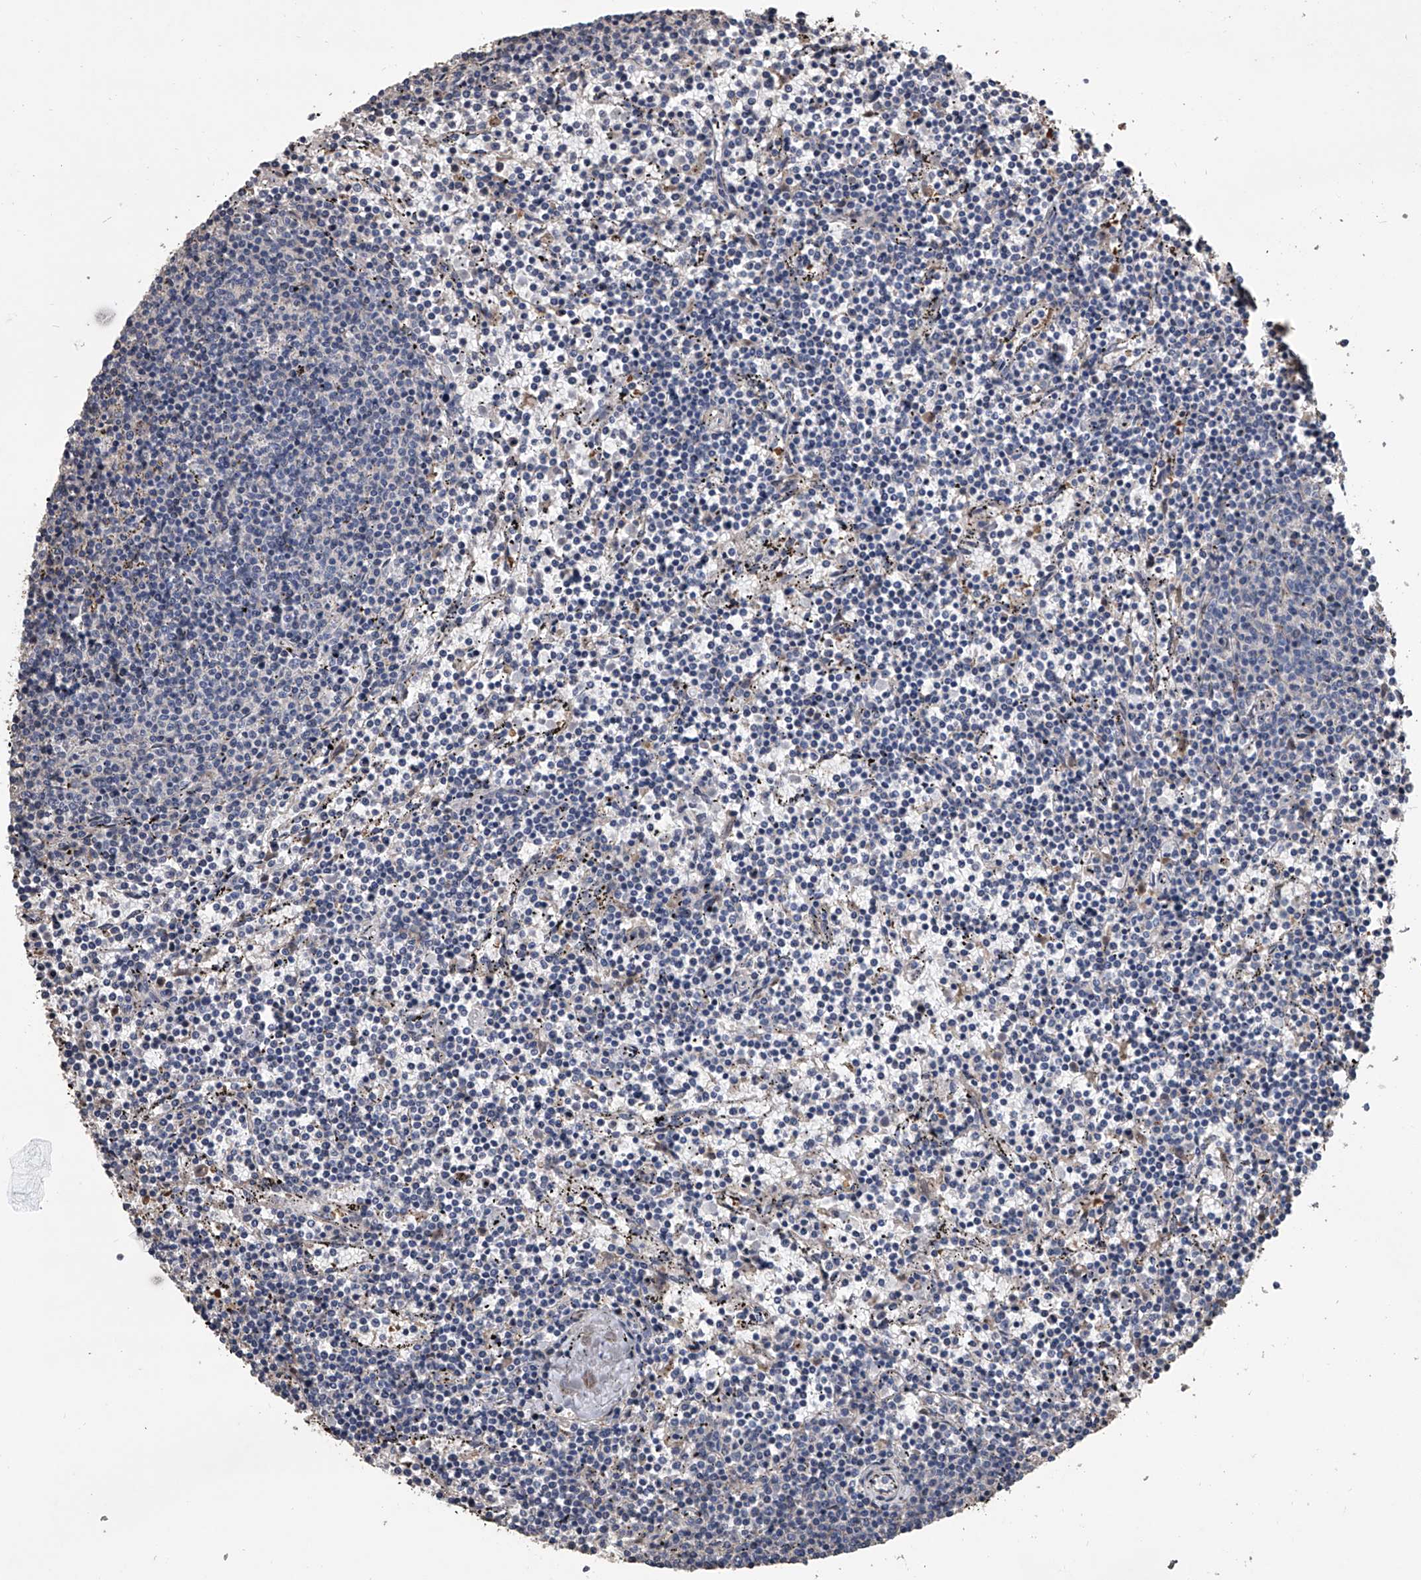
{"staining": {"intensity": "negative", "quantity": "none", "location": "none"}, "tissue": "lymphoma", "cell_type": "Tumor cells", "image_type": "cancer", "snomed": [{"axis": "morphology", "description": "Malignant lymphoma, non-Hodgkin's type, Low grade"}, {"axis": "topography", "description": "Spleen"}], "caption": "A micrograph of lymphoma stained for a protein displays no brown staining in tumor cells.", "gene": "DOCK9", "patient": {"sex": "female", "age": 50}}